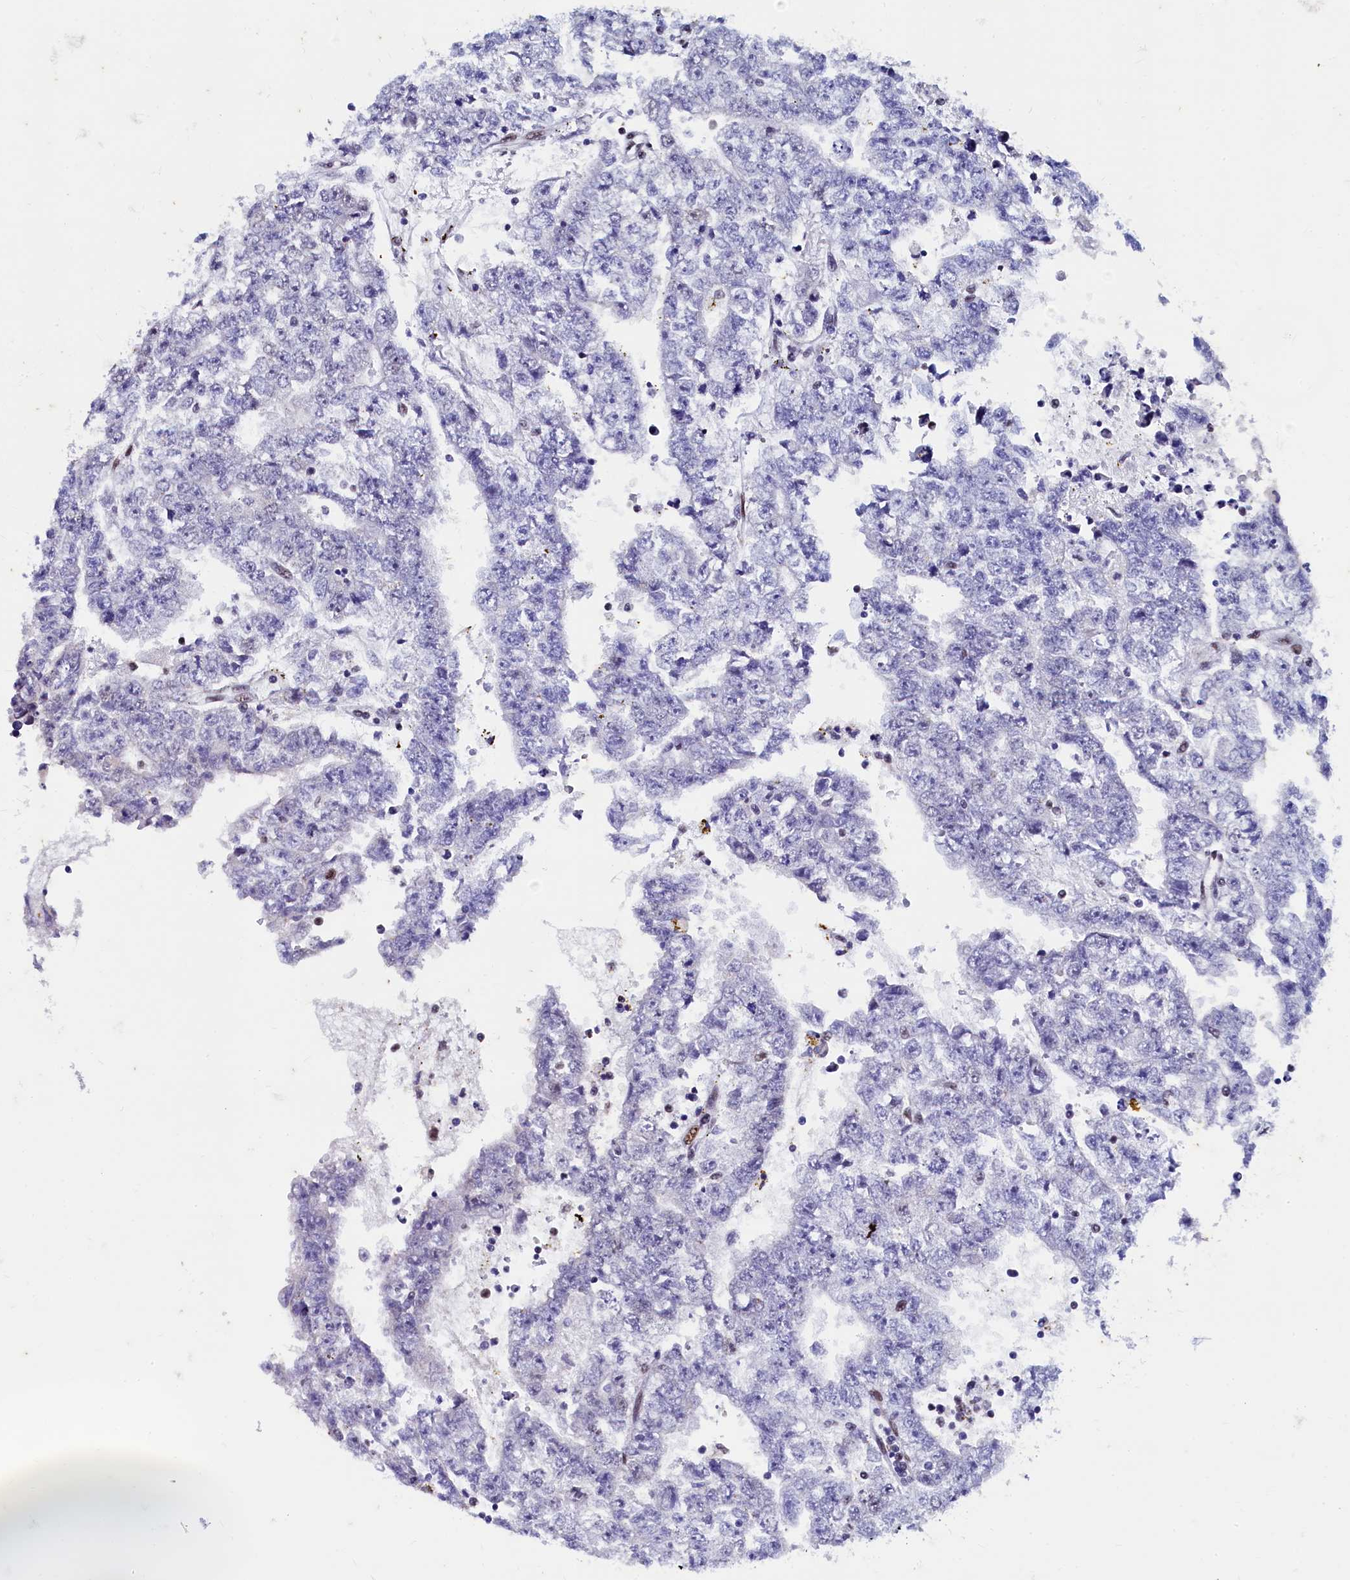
{"staining": {"intensity": "negative", "quantity": "none", "location": "none"}, "tissue": "testis cancer", "cell_type": "Tumor cells", "image_type": "cancer", "snomed": [{"axis": "morphology", "description": "Carcinoma, Embryonal, NOS"}, {"axis": "topography", "description": "Testis"}], "caption": "The photomicrograph reveals no staining of tumor cells in testis cancer (embryonal carcinoma).", "gene": "CPSF7", "patient": {"sex": "male", "age": 25}}